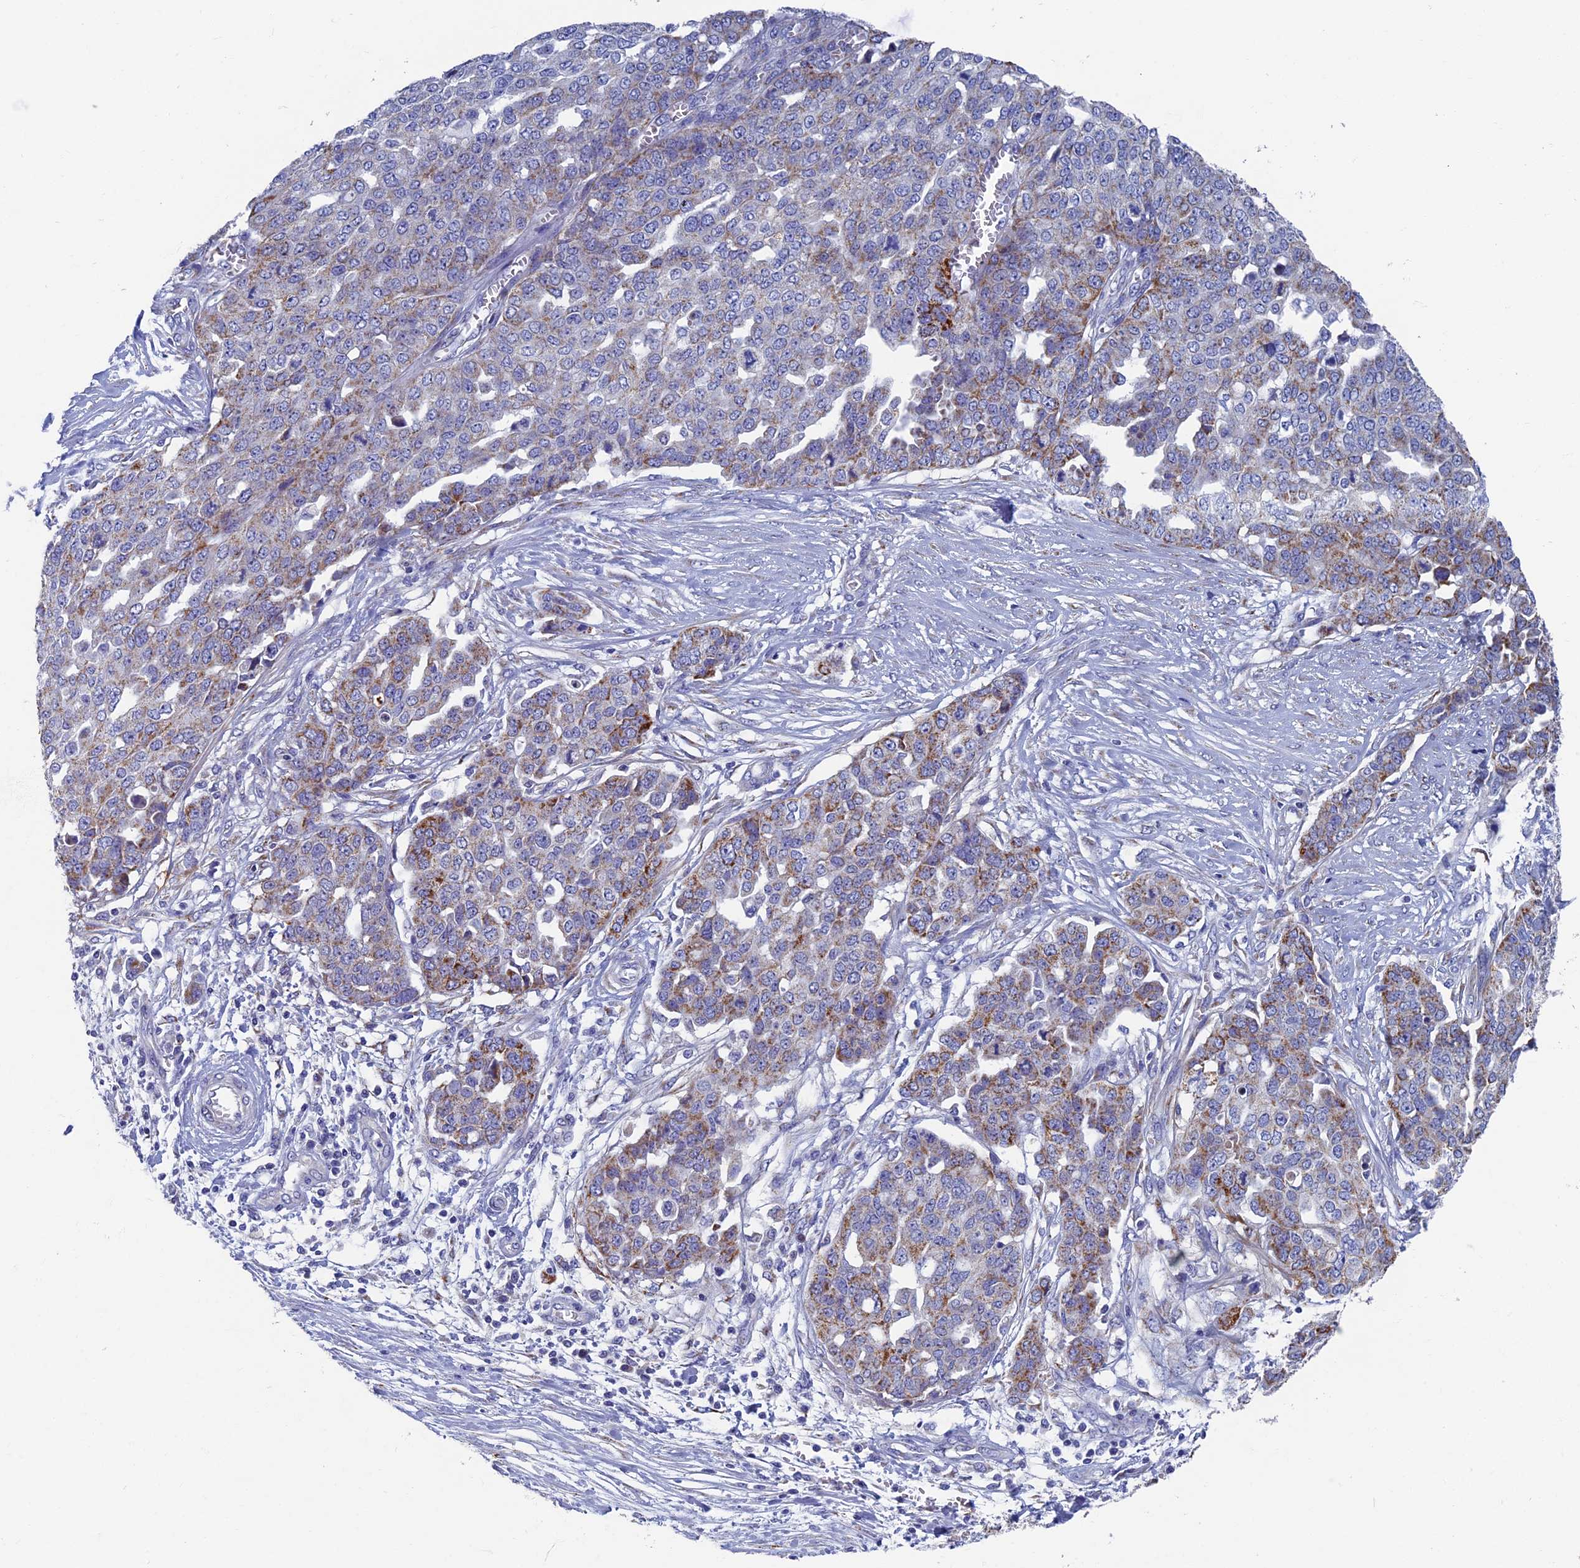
{"staining": {"intensity": "moderate", "quantity": "<25%", "location": "cytoplasmic/membranous"}, "tissue": "ovarian cancer", "cell_type": "Tumor cells", "image_type": "cancer", "snomed": [{"axis": "morphology", "description": "Cystadenocarcinoma, serous, NOS"}, {"axis": "topography", "description": "Soft tissue"}, {"axis": "topography", "description": "Ovary"}], "caption": "Tumor cells exhibit moderate cytoplasmic/membranous expression in about <25% of cells in ovarian cancer (serous cystadenocarcinoma).", "gene": "OAT", "patient": {"sex": "female", "age": 57}}